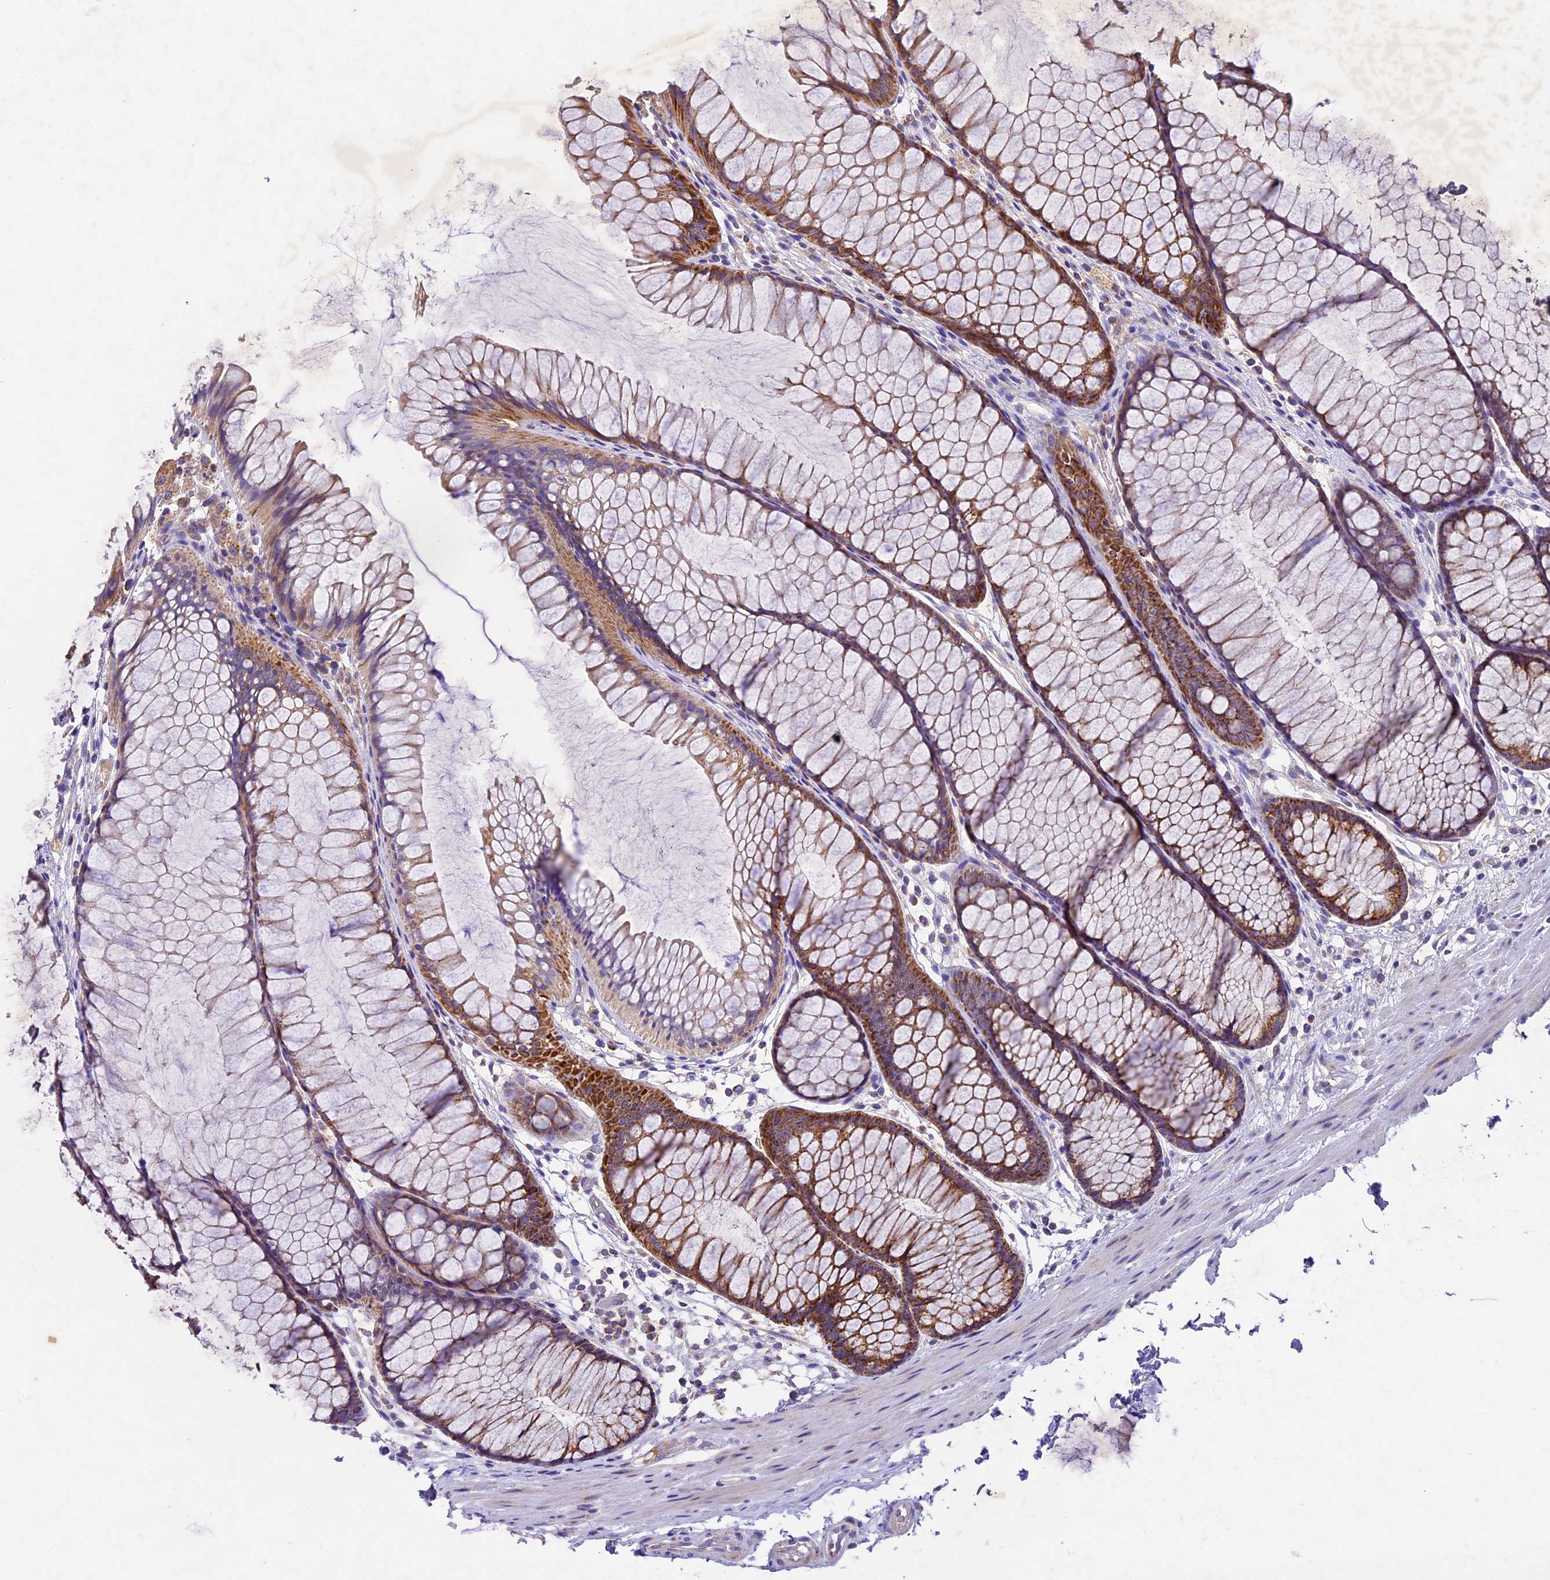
{"staining": {"intensity": "negative", "quantity": "none", "location": "none"}, "tissue": "colon", "cell_type": "Endothelial cells", "image_type": "normal", "snomed": [{"axis": "morphology", "description": "Normal tissue, NOS"}, {"axis": "topography", "description": "Colon"}], "caption": "Protein analysis of unremarkable colon displays no significant staining in endothelial cells. (DAB IHC, high magnification).", "gene": "PMPCB", "patient": {"sex": "female", "age": 82}}